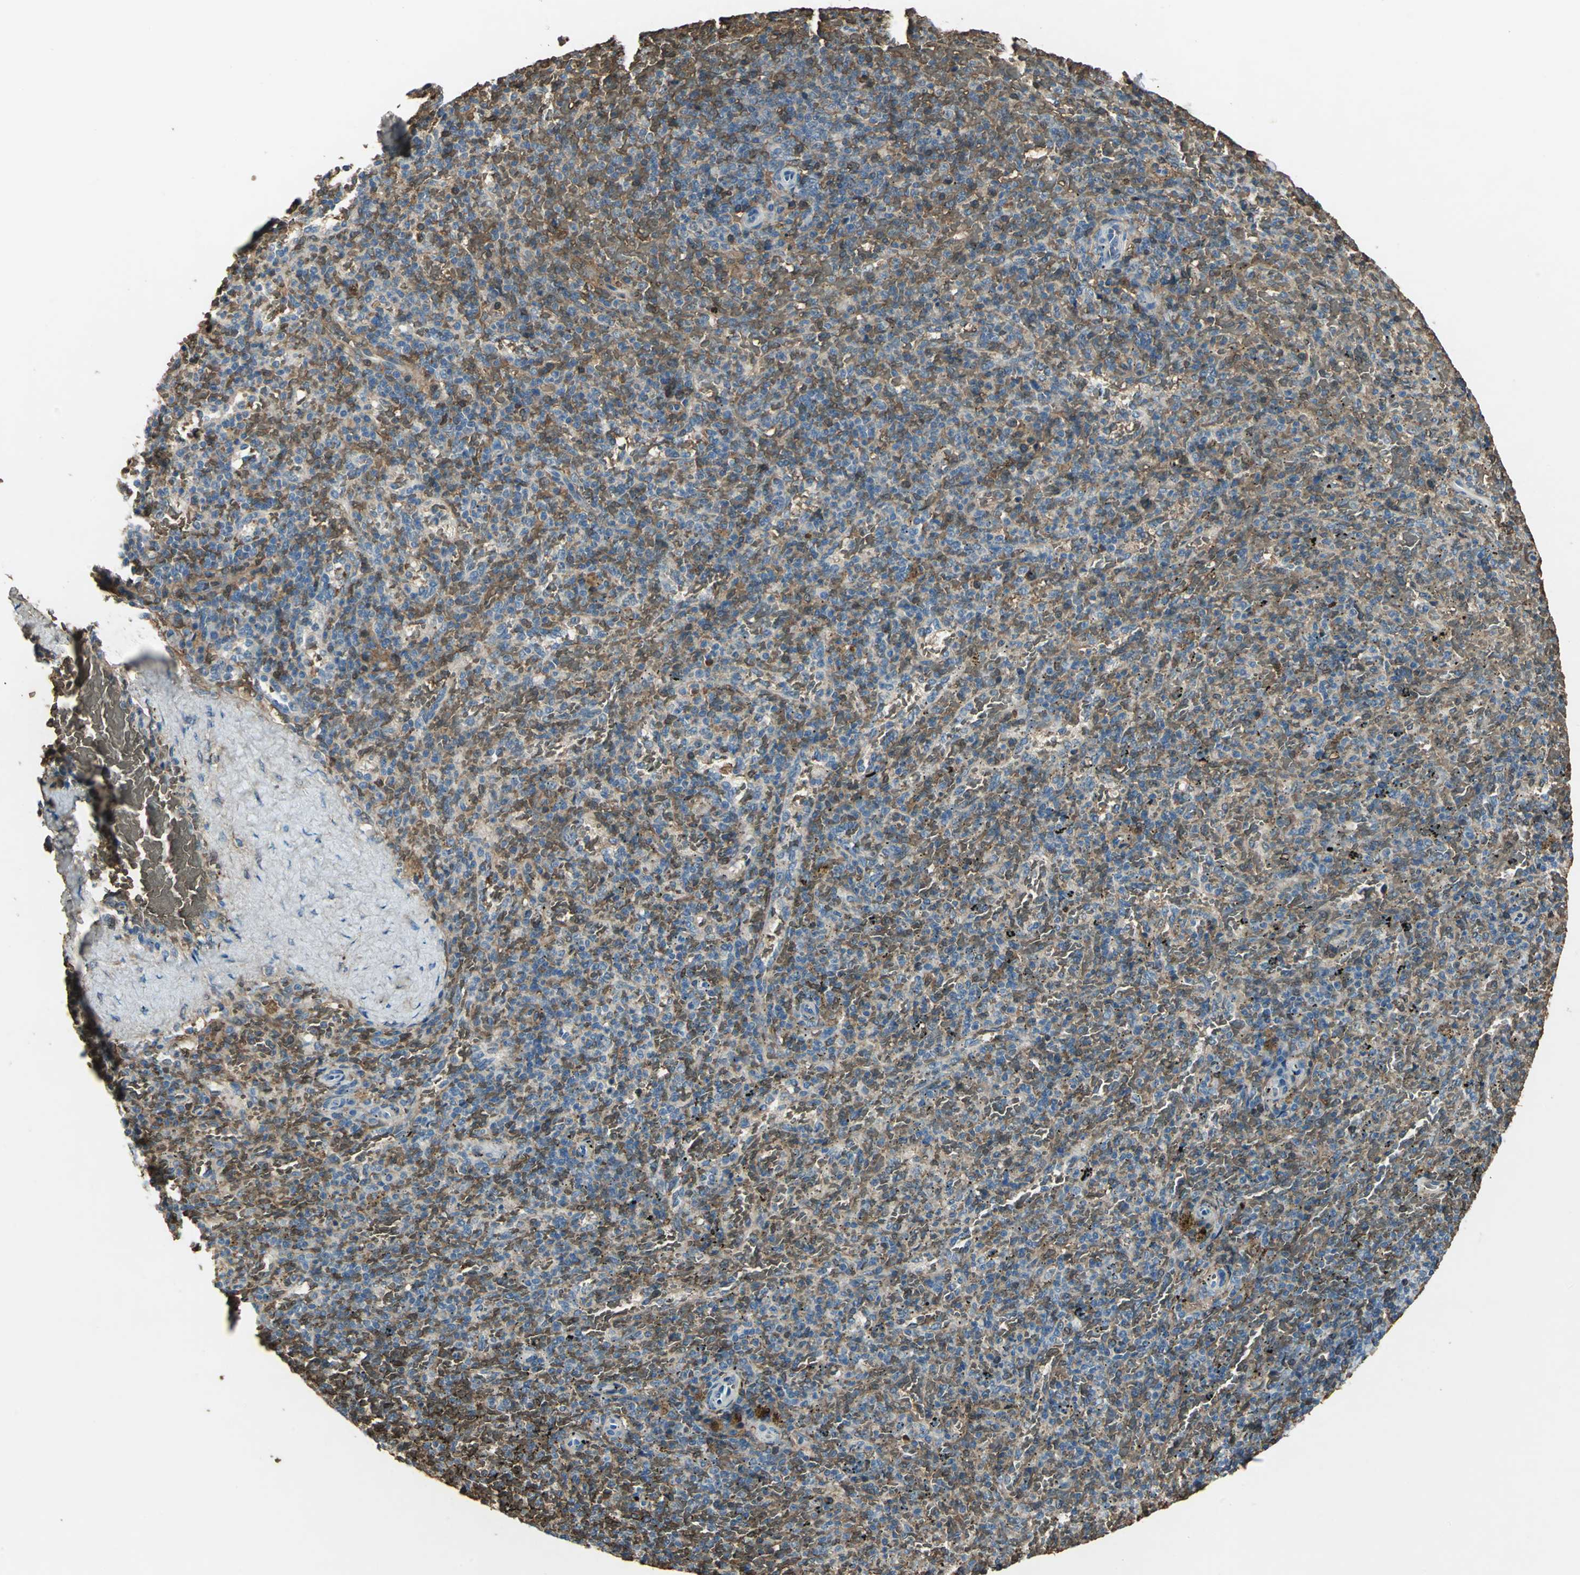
{"staining": {"intensity": "strong", "quantity": ">75%", "location": "cytoplasmic/membranous"}, "tissue": "spleen", "cell_type": "Cells in red pulp", "image_type": "normal", "snomed": [{"axis": "morphology", "description": "Normal tissue, NOS"}, {"axis": "topography", "description": "Spleen"}], "caption": "High-power microscopy captured an immunohistochemistry image of unremarkable spleen, revealing strong cytoplasmic/membranous positivity in approximately >75% of cells in red pulp.", "gene": "DDAH1", "patient": {"sex": "female", "age": 43}}